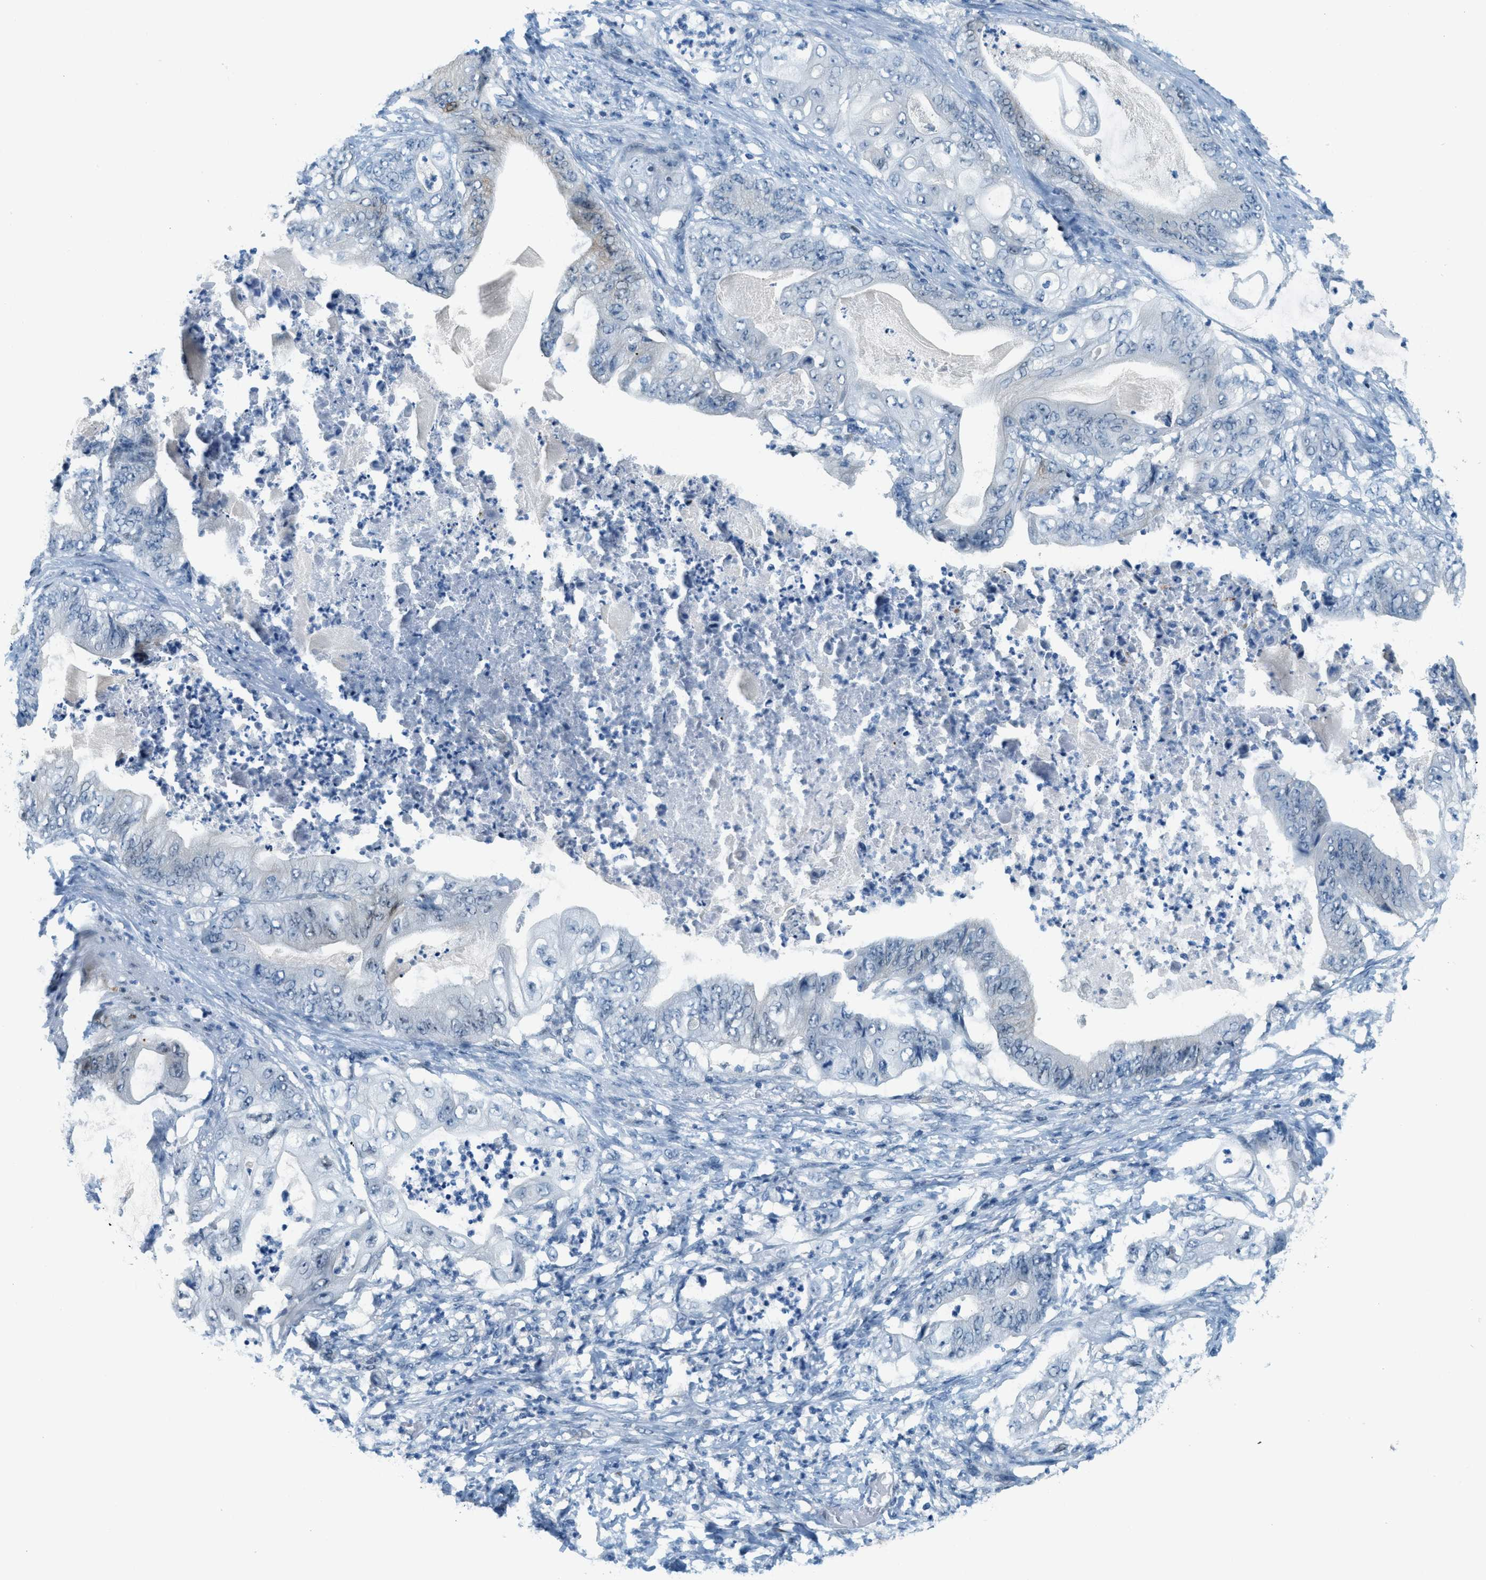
{"staining": {"intensity": "negative", "quantity": "none", "location": "none"}, "tissue": "stomach cancer", "cell_type": "Tumor cells", "image_type": "cancer", "snomed": [{"axis": "morphology", "description": "Adenocarcinoma, NOS"}, {"axis": "topography", "description": "Stomach"}], "caption": "A histopathology image of human adenocarcinoma (stomach) is negative for staining in tumor cells. (DAB (3,3'-diaminobenzidine) immunohistochemistry (IHC) with hematoxylin counter stain).", "gene": "CYP4X1", "patient": {"sex": "female", "age": 73}}